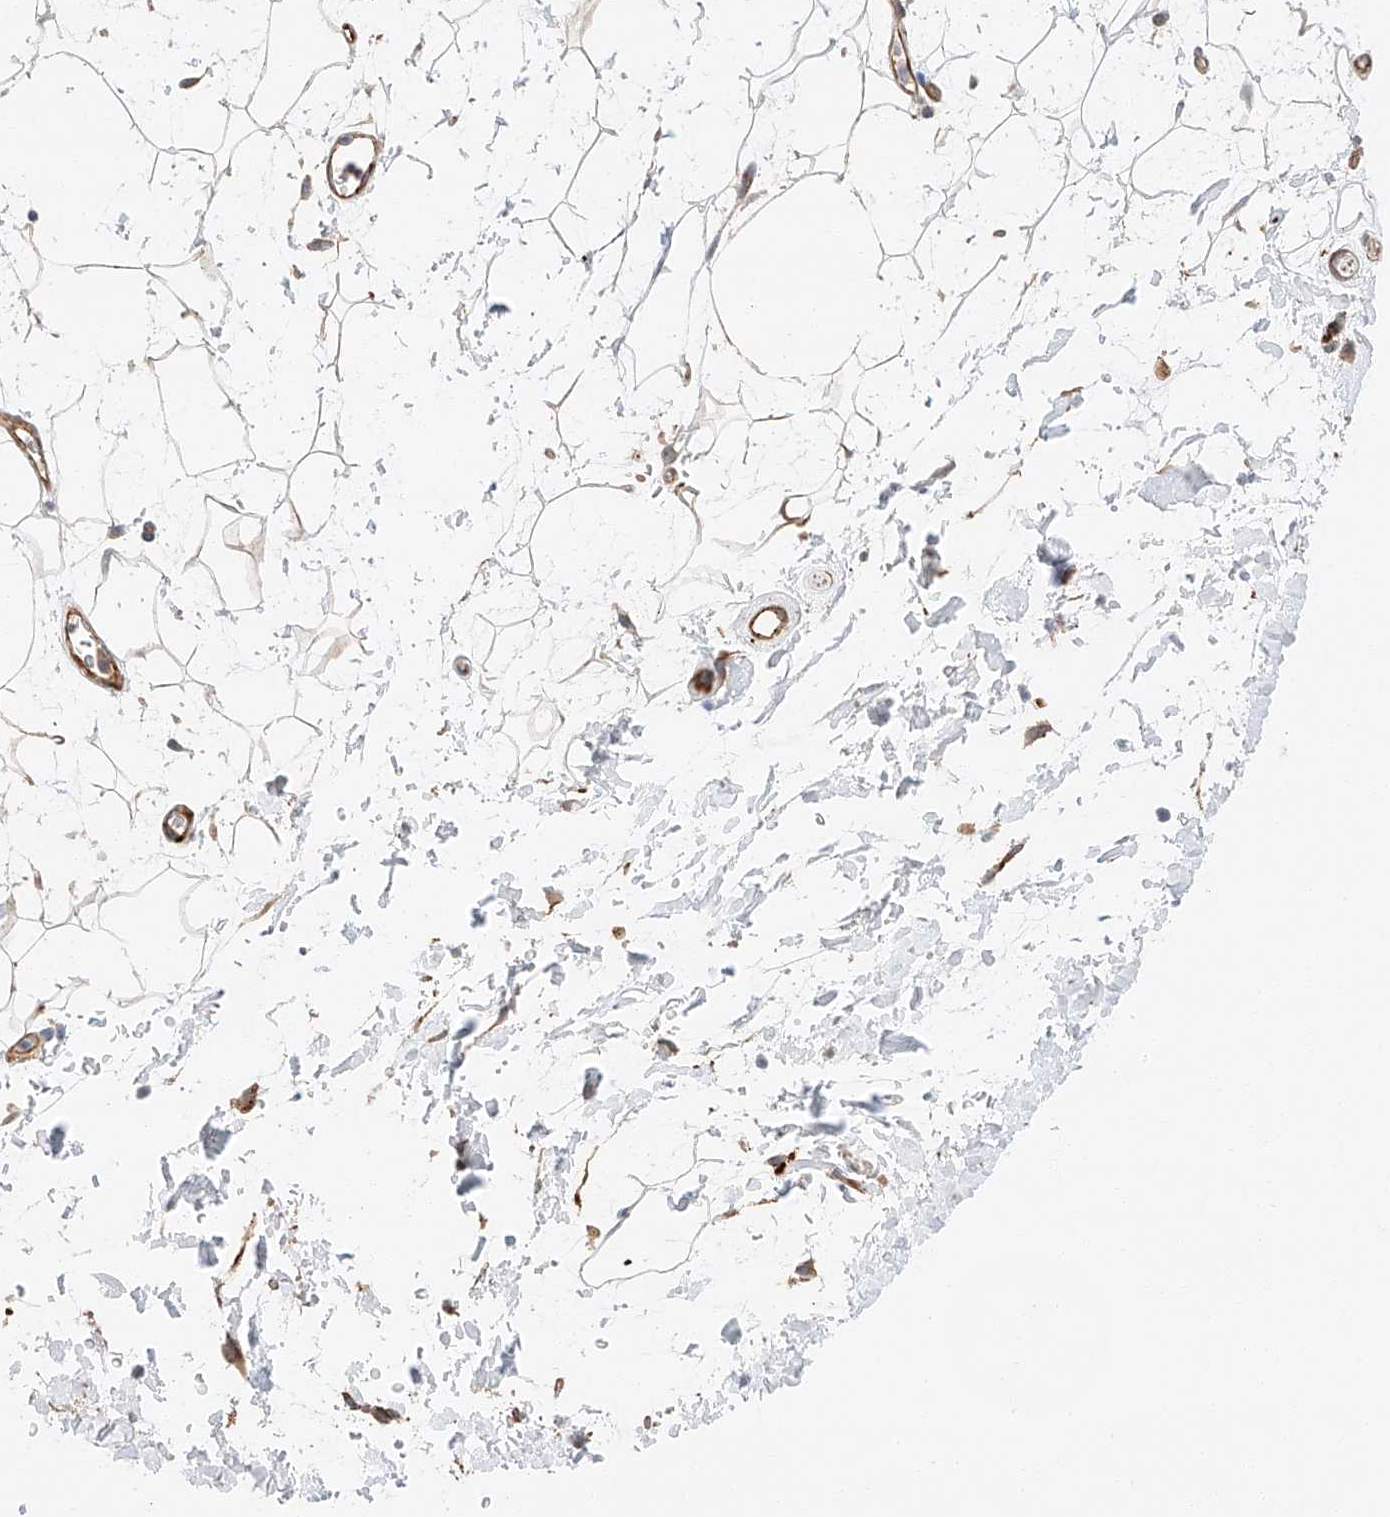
{"staining": {"intensity": "negative", "quantity": "none", "location": "none"}, "tissue": "adipose tissue", "cell_type": "Adipocytes", "image_type": "normal", "snomed": [{"axis": "morphology", "description": "Normal tissue, NOS"}, {"axis": "topography", "description": "Soft tissue"}], "caption": "Immunohistochemical staining of normal human adipose tissue displays no significant positivity in adipocytes.", "gene": "MINDY4", "patient": {"sex": "male", "age": 72}}